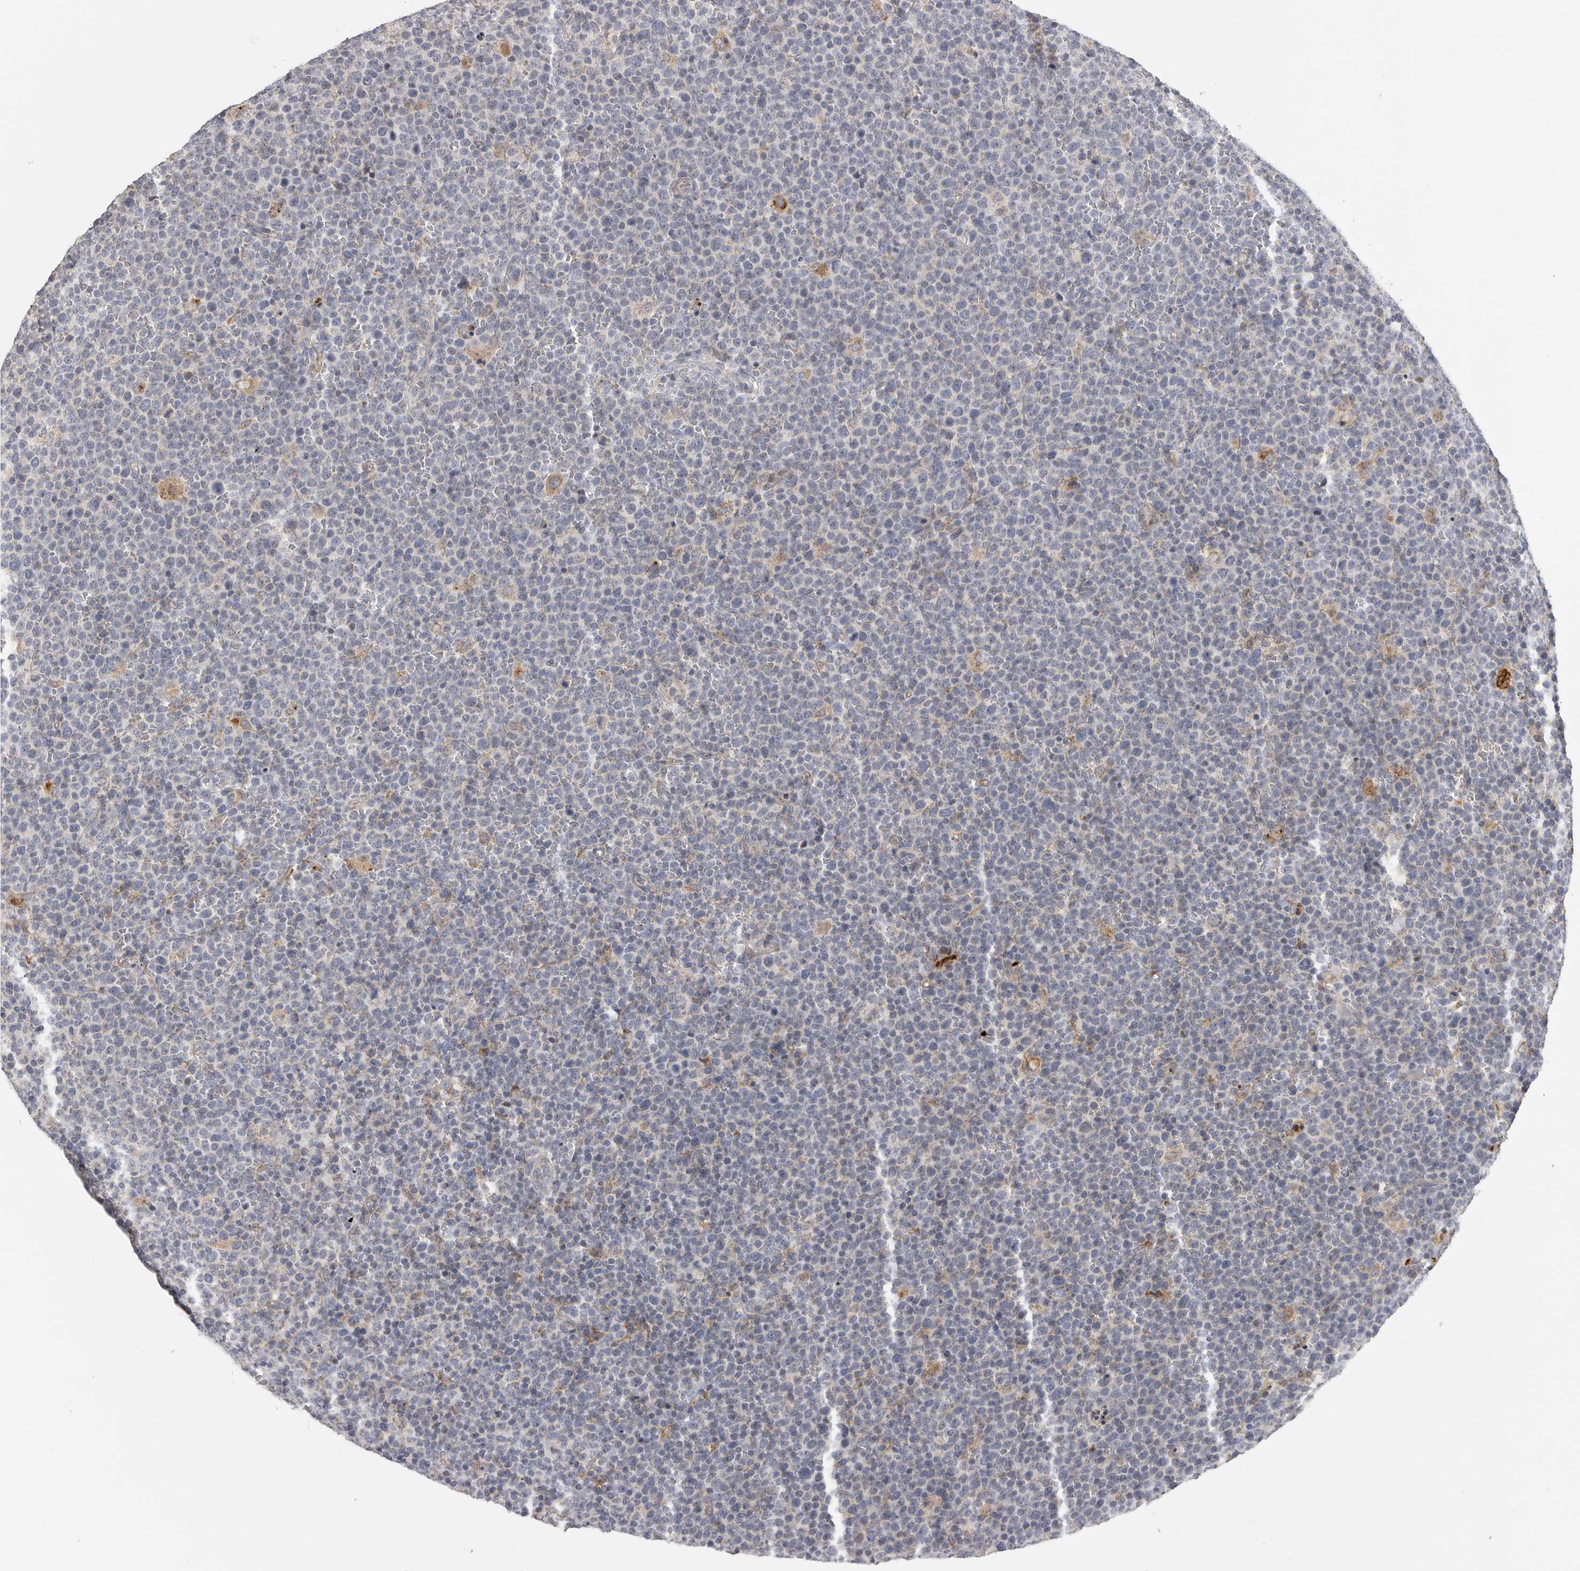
{"staining": {"intensity": "negative", "quantity": "none", "location": "none"}, "tissue": "lymphoma", "cell_type": "Tumor cells", "image_type": "cancer", "snomed": [{"axis": "morphology", "description": "Malignant lymphoma, non-Hodgkin's type, High grade"}, {"axis": "topography", "description": "Lymph node"}], "caption": "Immunohistochemistry (IHC) of human lymphoma shows no expression in tumor cells.", "gene": "SDC3", "patient": {"sex": "male", "age": 61}}